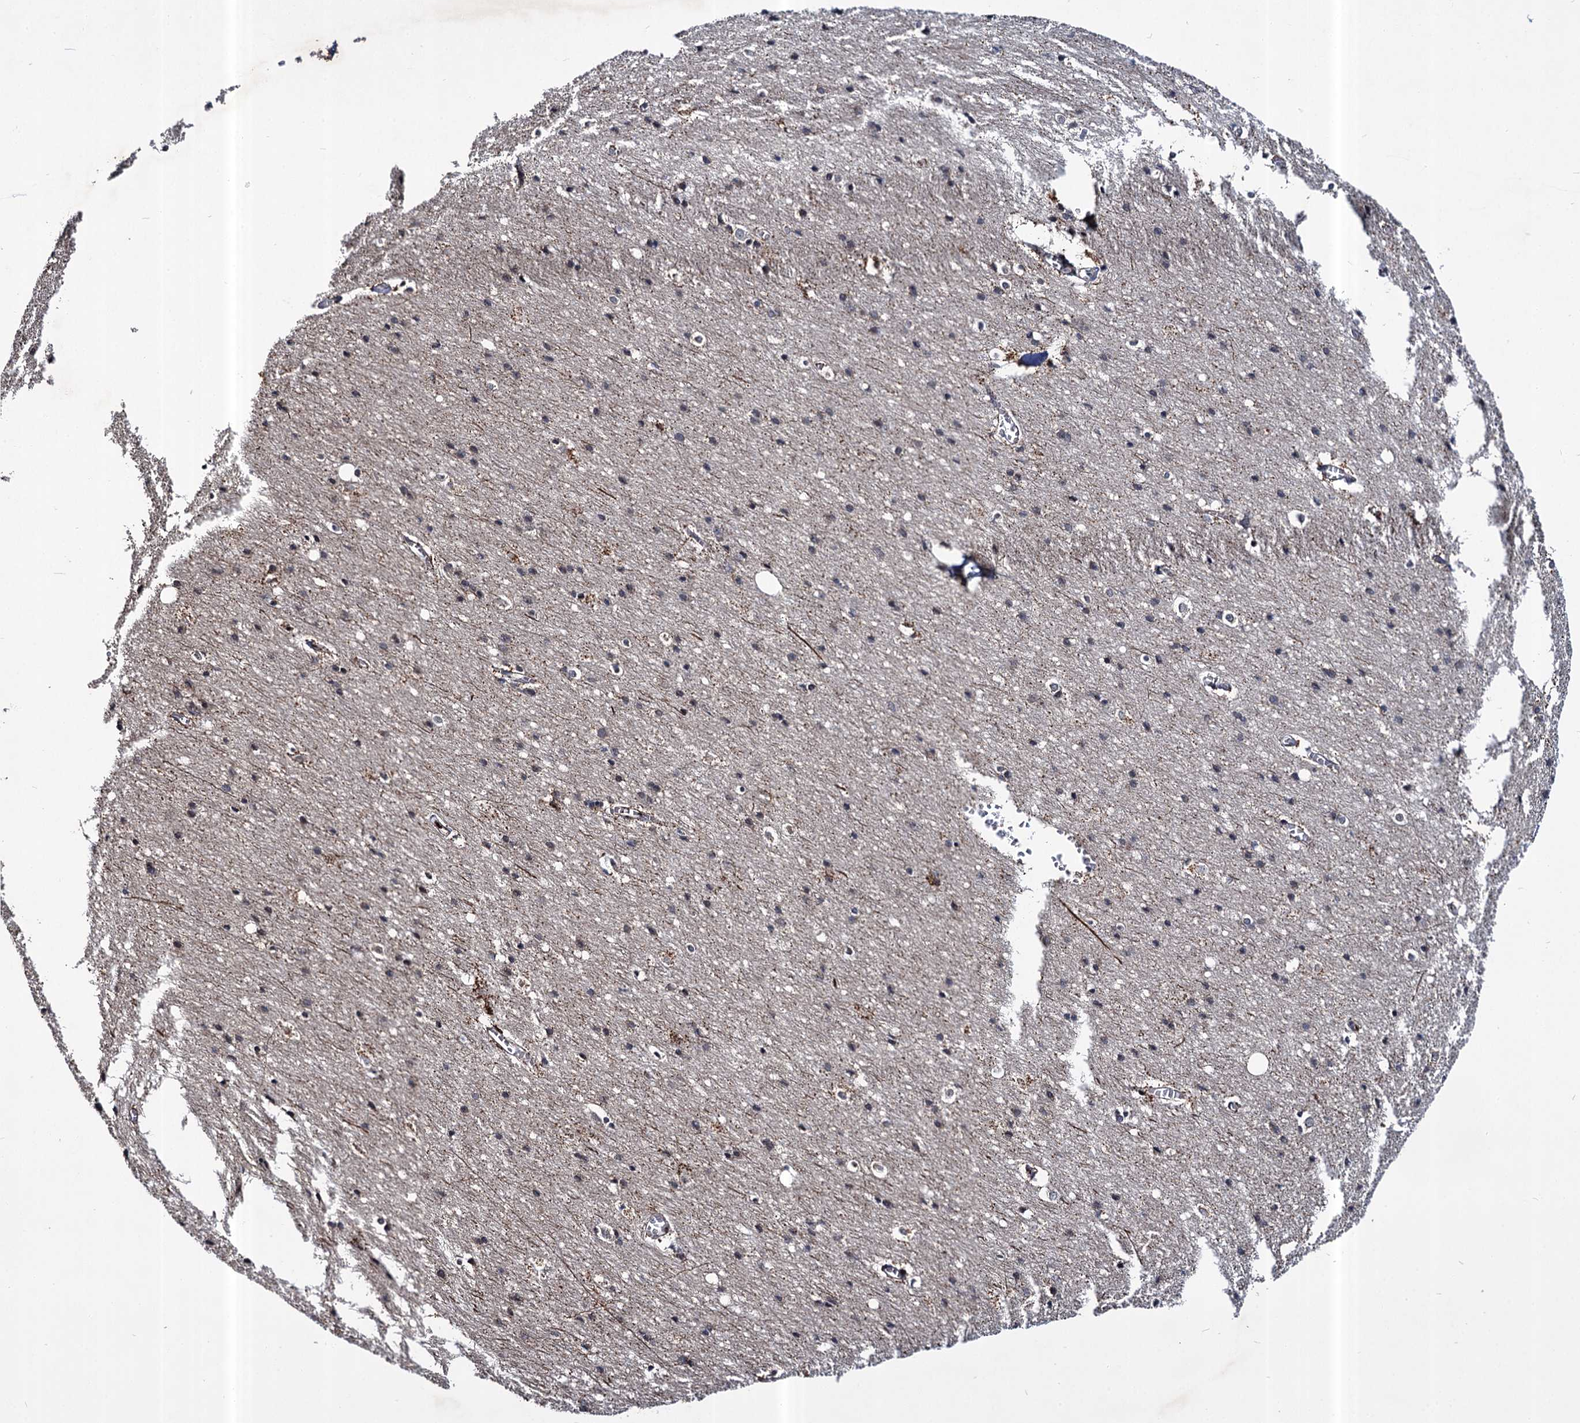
{"staining": {"intensity": "strong", "quantity": "25%-75%", "location": "cytoplasmic/membranous"}, "tissue": "cerebral cortex", "cell_type": "Endothelial cells", "image_type": "normal", "snomed": [{"axis": "morphology", "description": "Normal tissue, NOS"}, {"axis": "topography", "description": "Cerebral cortex"}], "caption": "Endothelial cells demonstrate high levels of strong cytoplasmic/membranous positivity in approximately 25%-75% of cells in benign cerebral cortex.", "gene": "ABLIM1", "patient": {"sex": "male", "age": 54}}